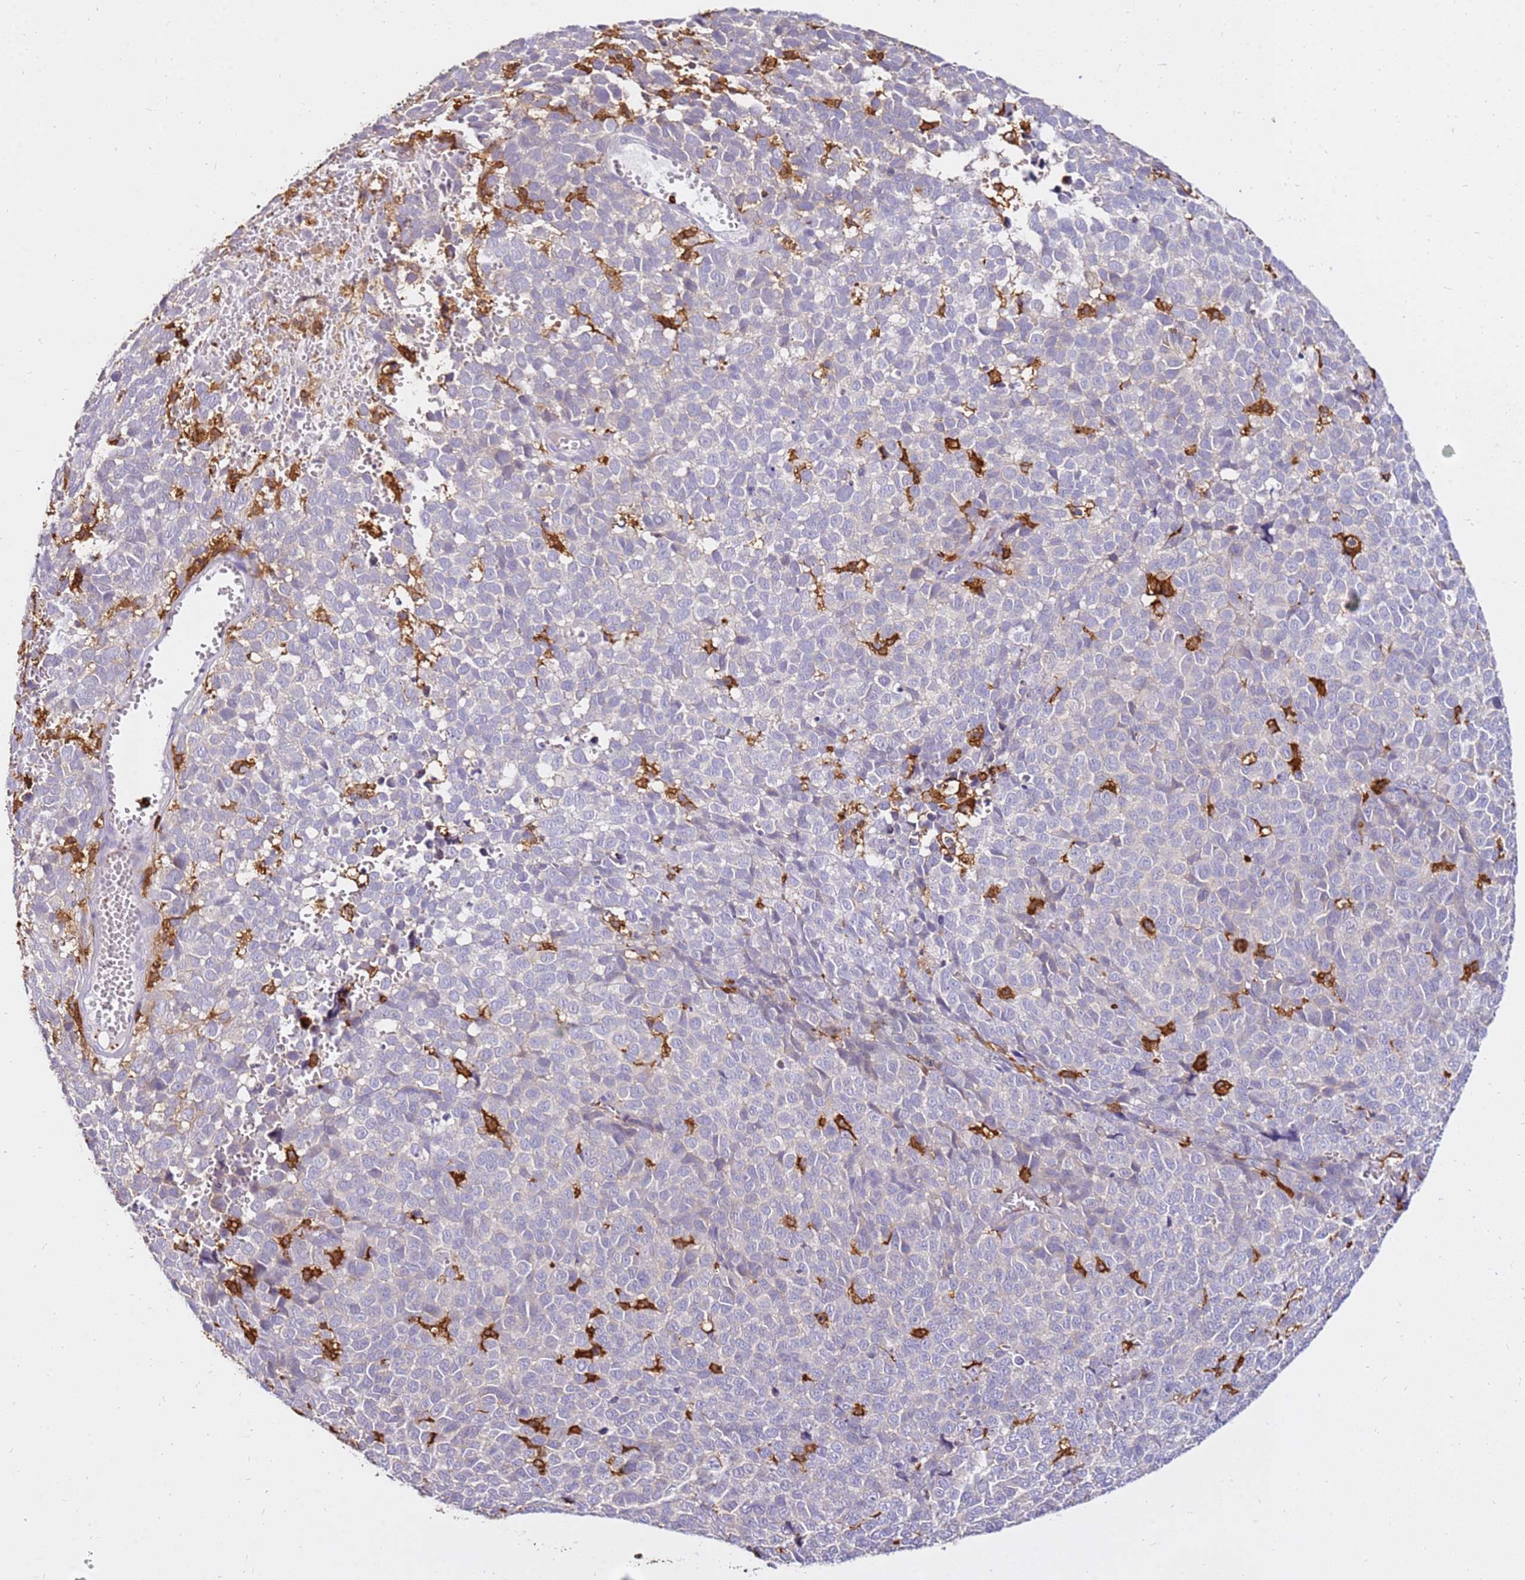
{"staining": {"intensity": "negative", "quantity": "none", "location": "none"}, "tissue": "melanoma", "cell_type": "Tumor cells", "image_type": "cancer", "snomed": [{"axis": "morphology", "description": "Malignant melanoma, NOS"}, {"axis": "topography", "description": "Nose, NOS"}], "caption": "Immunohistochemistry image of neoplastic tissue: malignant melanoma stained with DAB (3,3'-diaminobenzidine) reveals no significant protein positivity in tumor cells.", "gene": "CORO1A", "patient": {"sex": "female", "age": 48}}